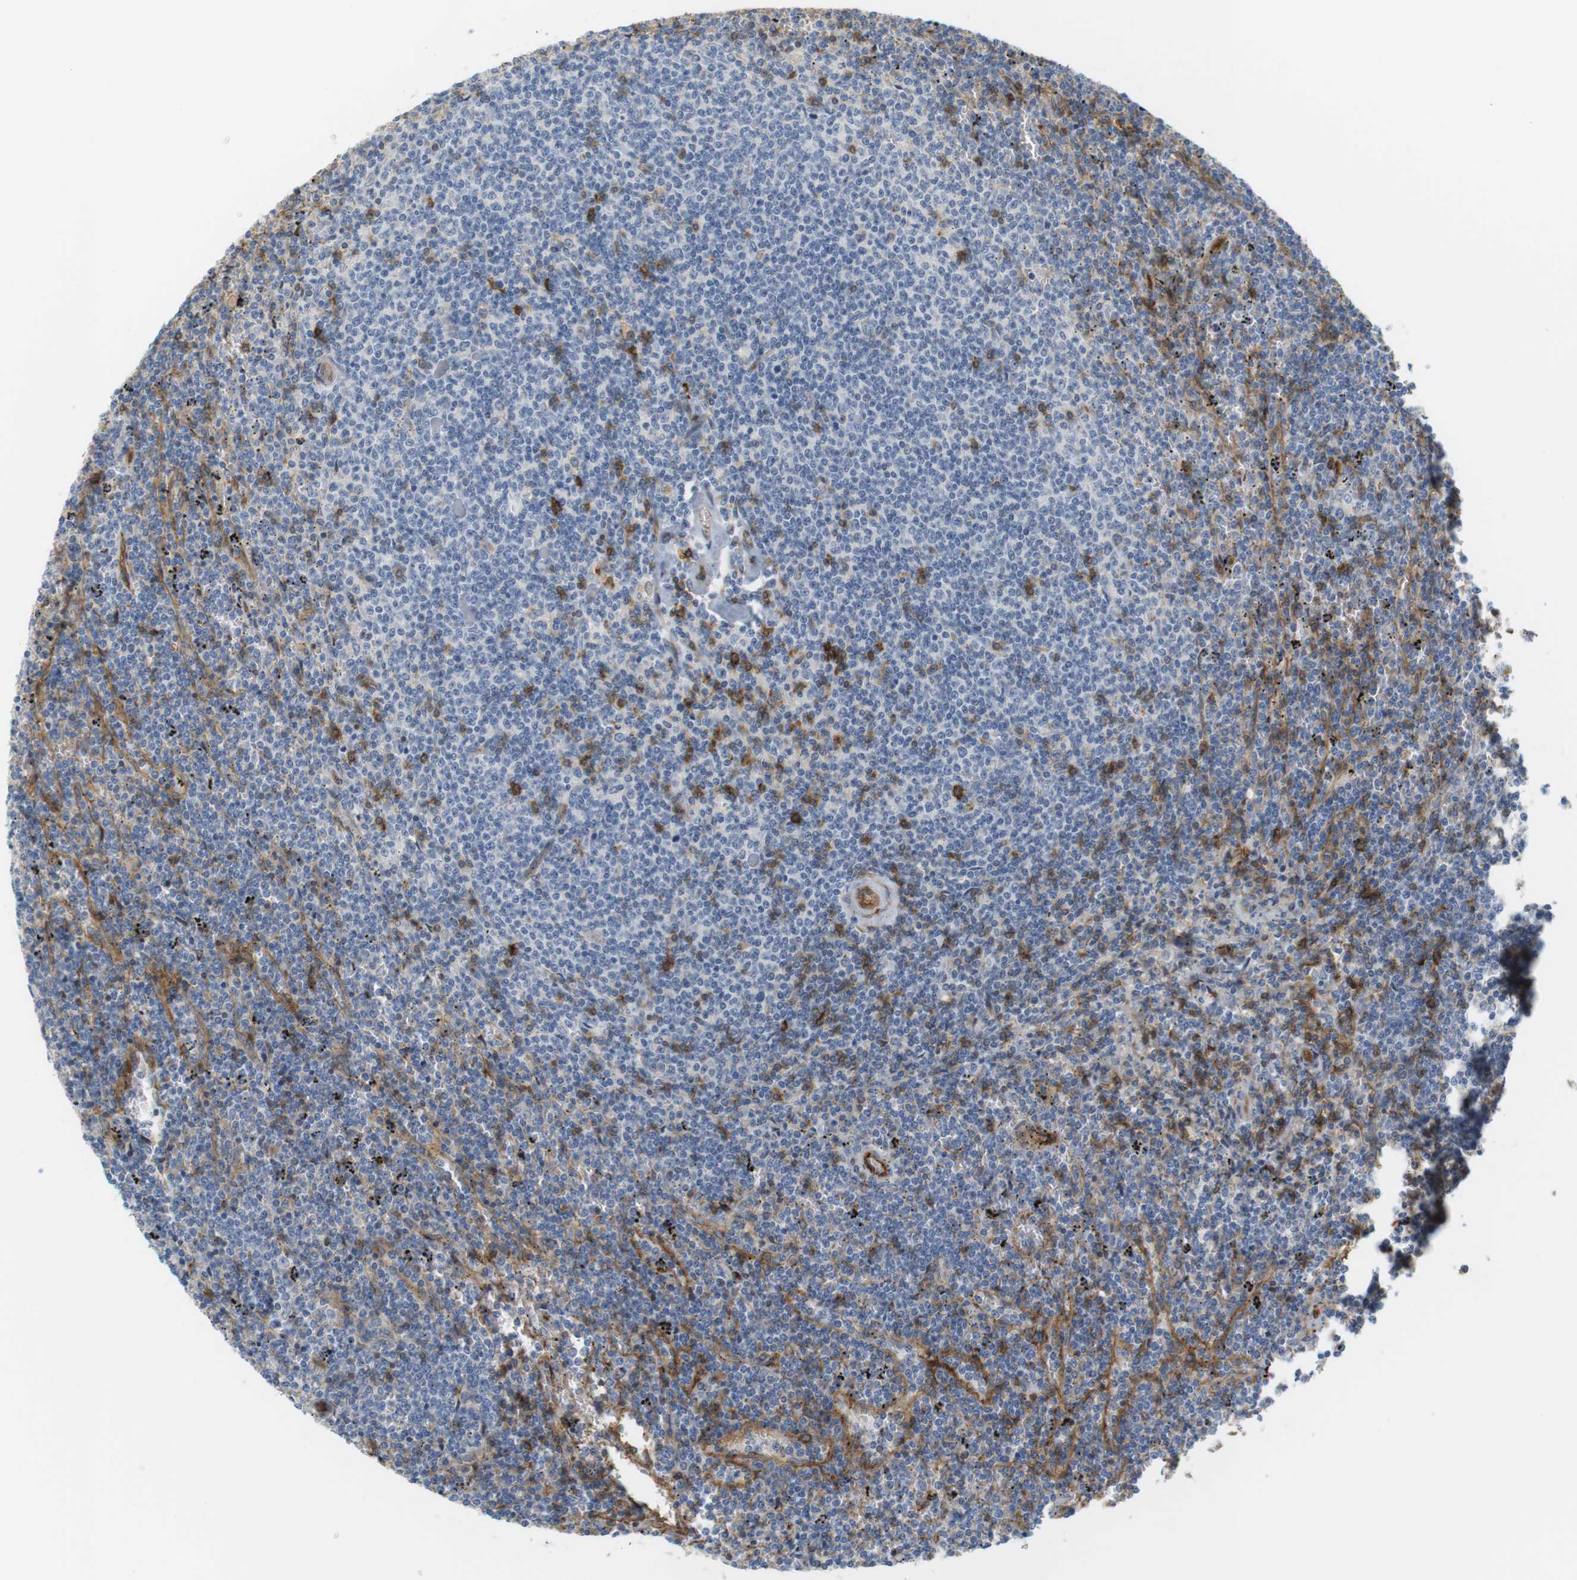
{"staining": {"intensity": "weak", "quantity": "<25%", "location": "cytoplasmic/membranous"}, "tissue": "lymphoma", "cell_type": "Tumor cells", "image_type": "cancer", "snomed": [{"axis": "morphology", "description": "Malignant lymphoma, non-Hodgkin's type, Low grade"}, {"axis": "topography", "description": "Spleen"}], "caption": "Immunohistochemistry histopathology image of lymphoma stained for a protein (brown), which reveals no expression in tumor cells.", "gene": "F2R", "patient": {"sex": "female", "age": 50}}